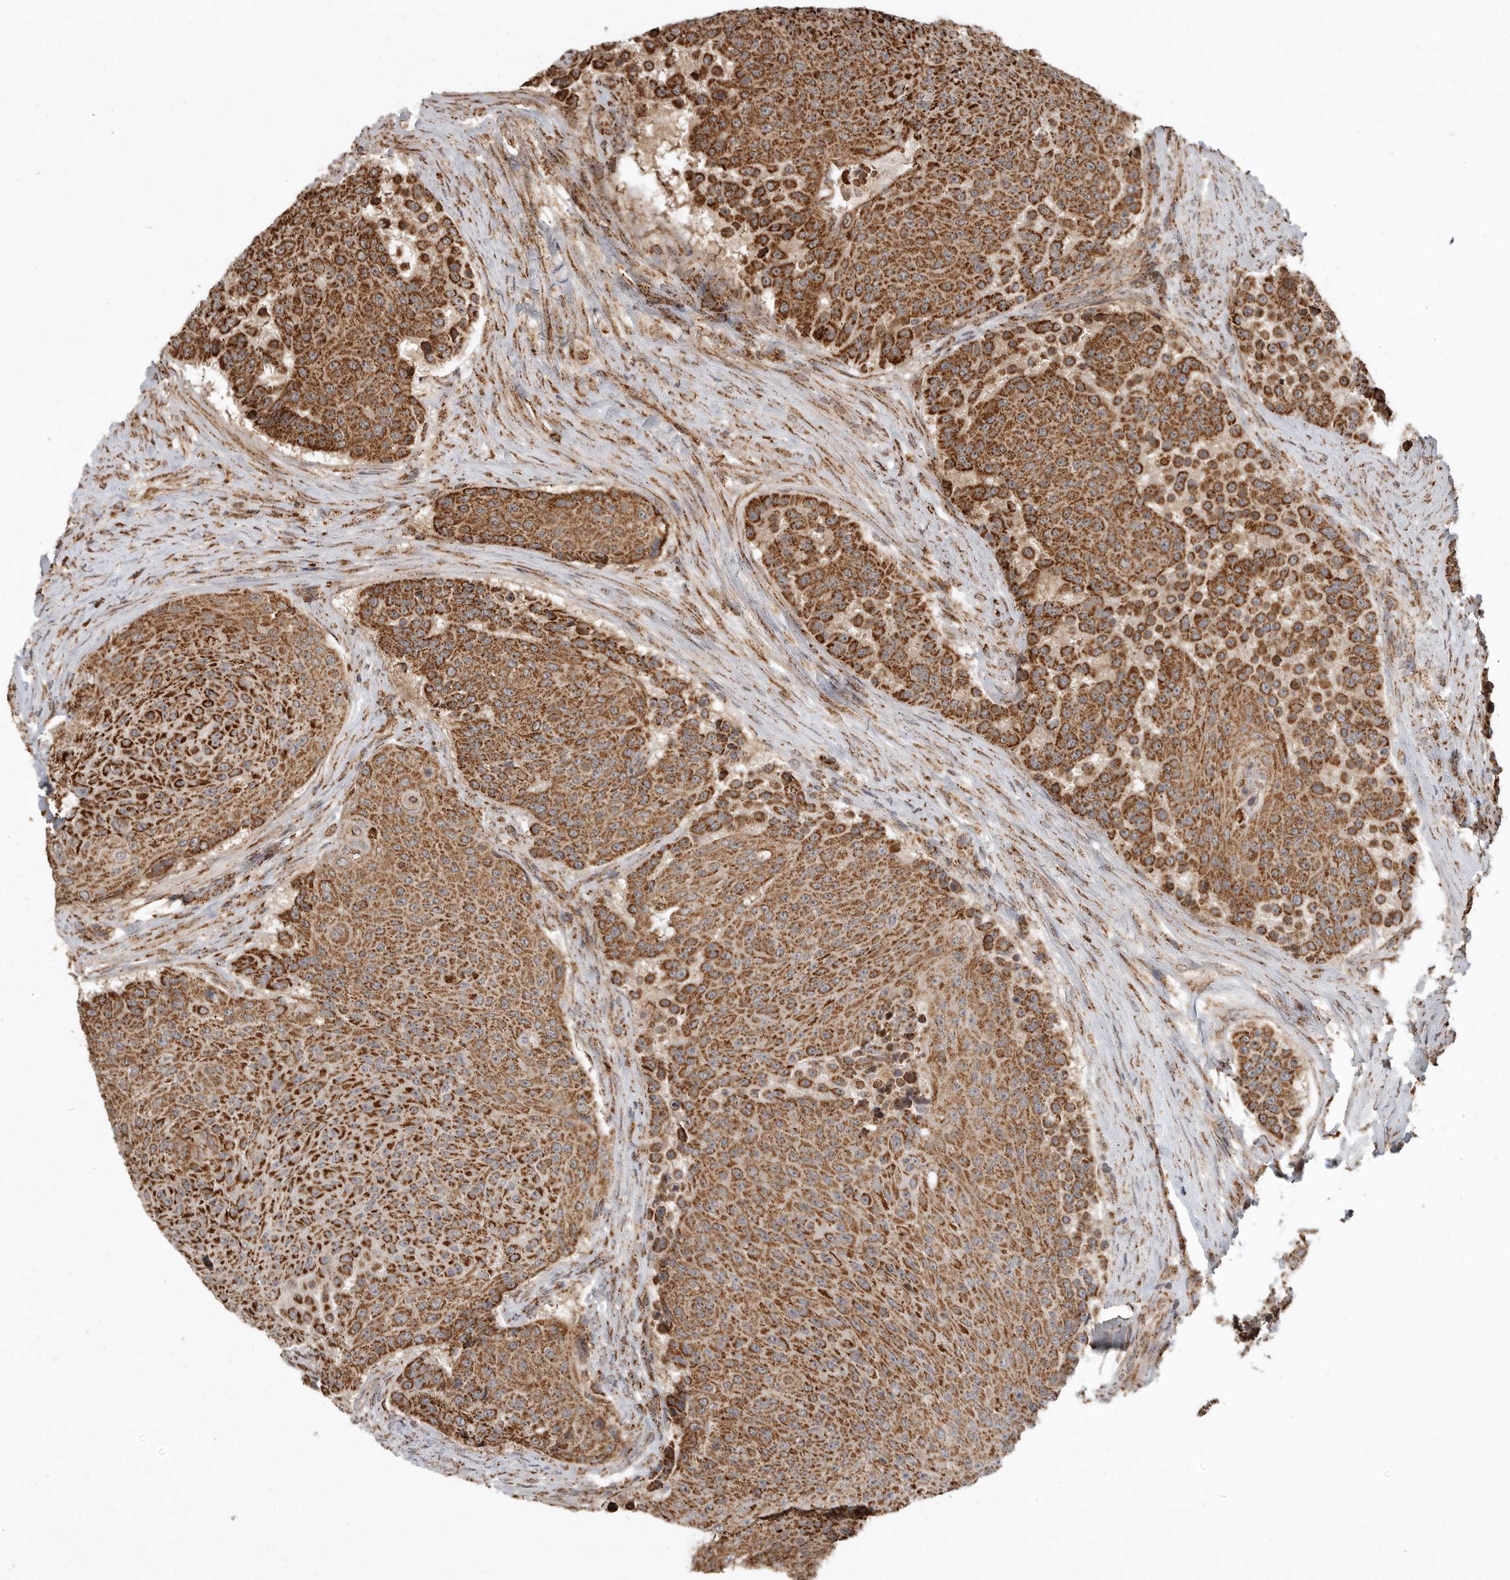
{"staining": {"intensity": "strong", "quantity": ">75%", "location": "cytoplasmic/membranous"}, "tissue": "urothelial cancer", "cell_type": "Tumor cells", "image_type": "cancer", "snomed": [{"axis": "morphology", "description": "Urothelial carcinoma, High grade"}, {"axis": "topography", "description": "Urinary bladder"}], "caption": "This image displays immunohistochemistry staining of human urothelial cancer, with high strong cytoplasmic/membranous positivity in about >75% of tumor cells.", "gene": "GCNT2", "patient": {"sex": "female", "age": 63}}